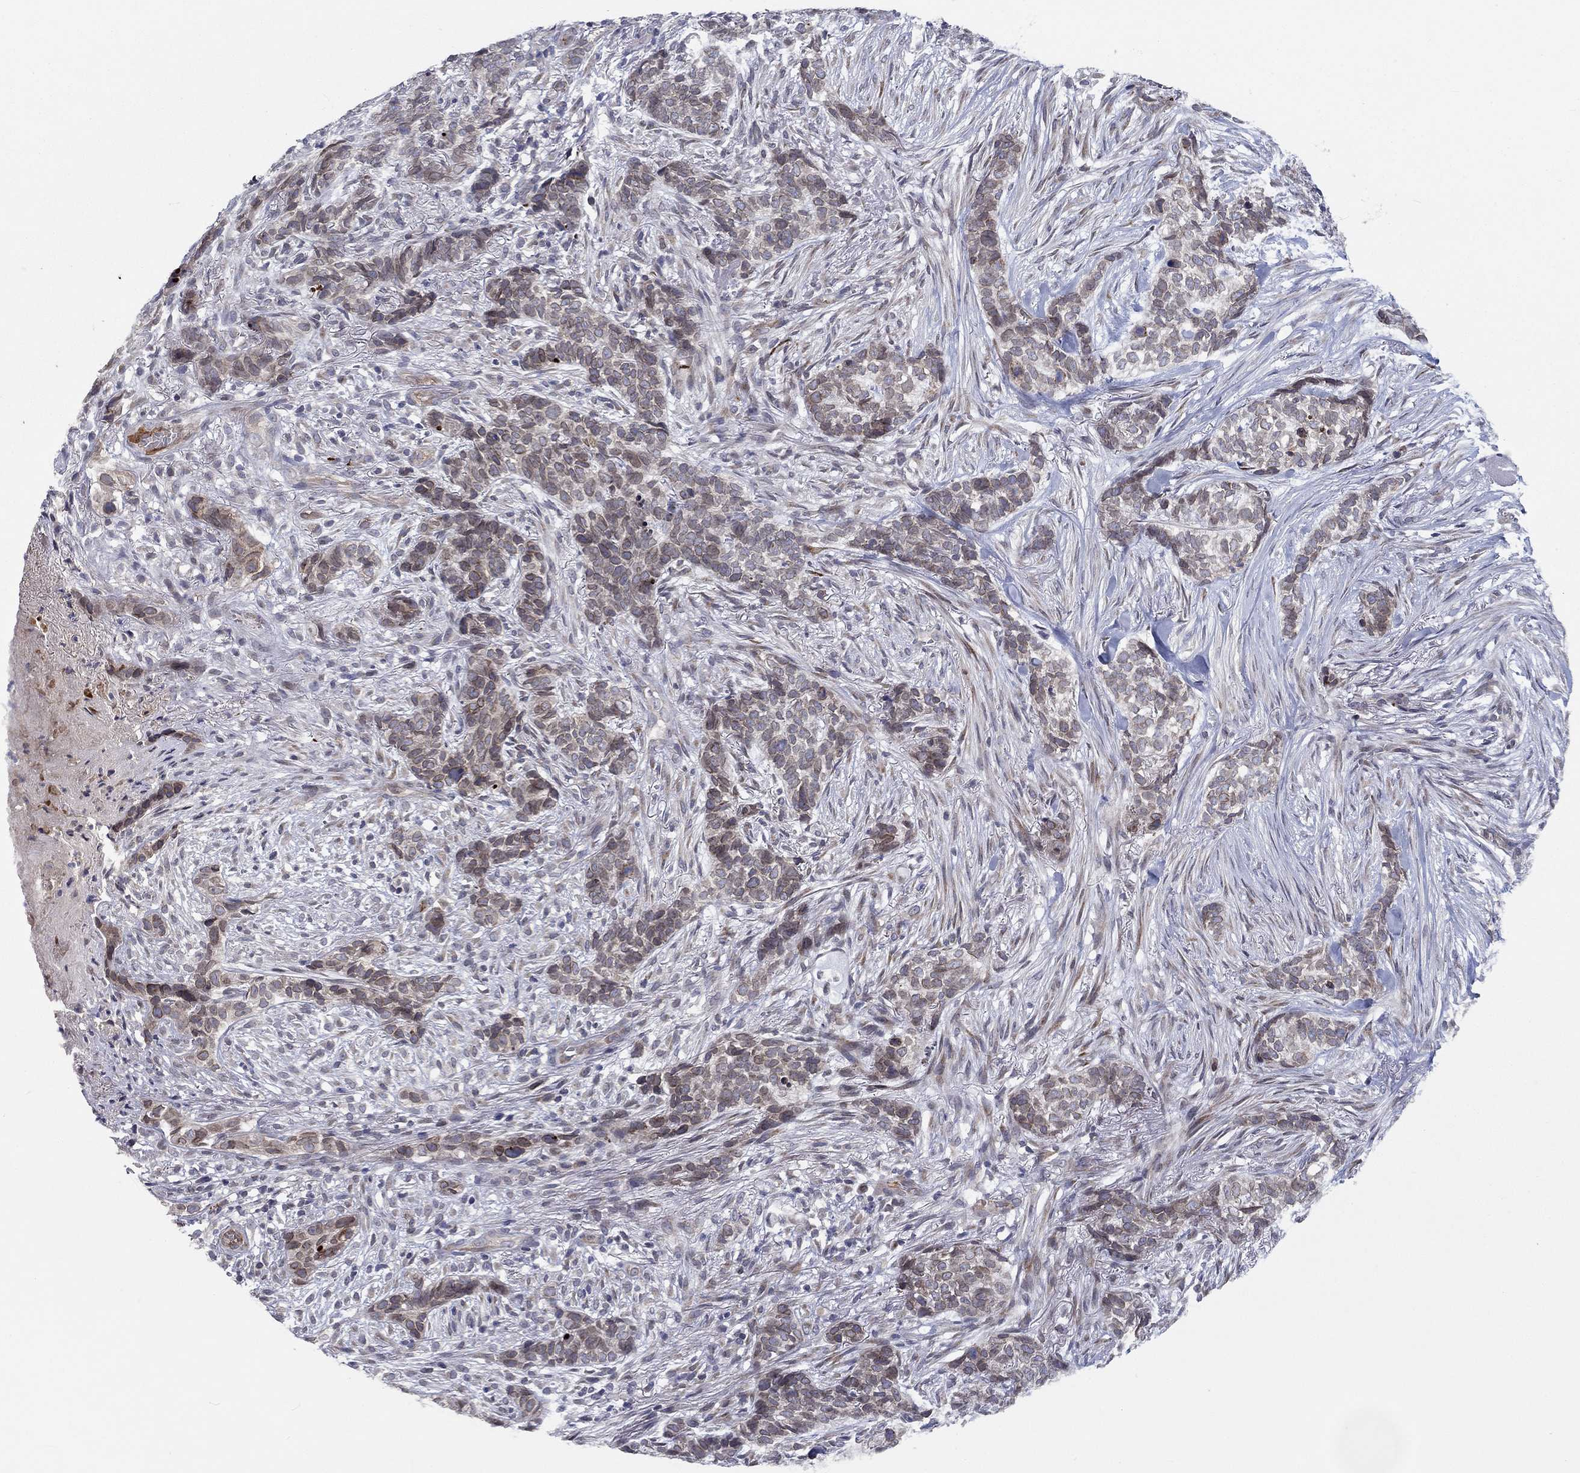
{"staining": {"intensity": "weak", "quantity": "<25%", "location": "nuclear"}, "tissue": "skin cancer", "cell_type": "Tumor cells", "image_type": "cancer", "snomed": [{"axis": "morphology", "description": "Basal cell carcinoma"}, {"axis": "topography", "description": "Skin"}], "caption": "A high-resolution histopathology image shows immunohistochemistry (IHC) staining of basal cell carcinoma (skin), which demonstrates no significant expression in tumor cells.", "gene": "CETN3", "patient": {"sex": "female", "age": 69}}